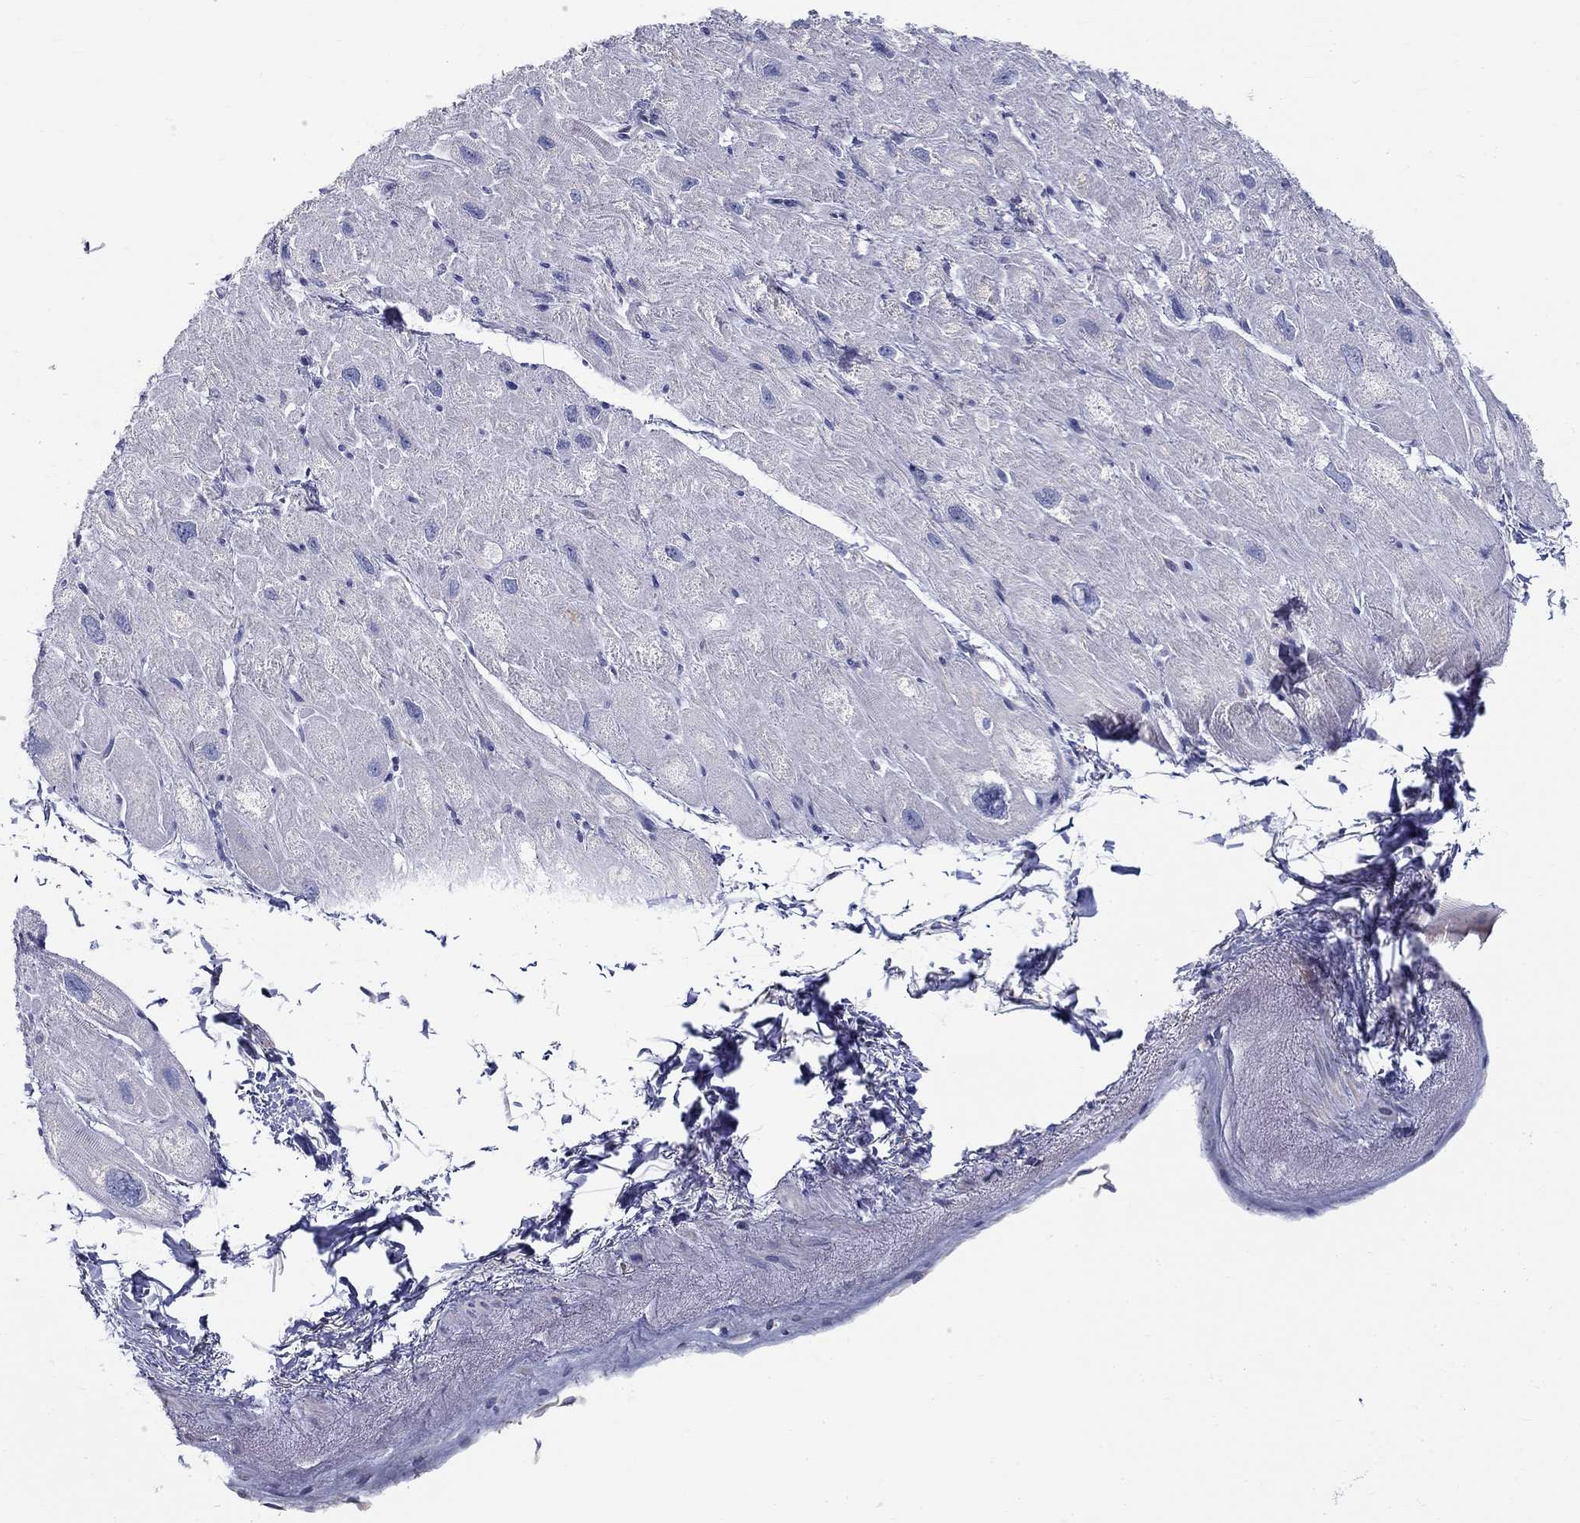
{"staining": {"intensity": "negative", "quantity": "none", "location": "none"}, "tissue": "heart muscle", "cell_type": "Cardiomyocytes", "image_type": "normal", "snomed": [{"axis": "morphology", "description": "Normal tissue, NOS"}, {"axis": "topography", "description": "Heart"}], "caption": "There is no significant staining in cardiomyocytes of heart muscle. (DAB (3,3'-diaminobenzidine) immunohistochemistry visualized using brightfield microscopy, high magnification).", "gene": "QRFPR", "patient": {"sex": "male", "age": 66}}